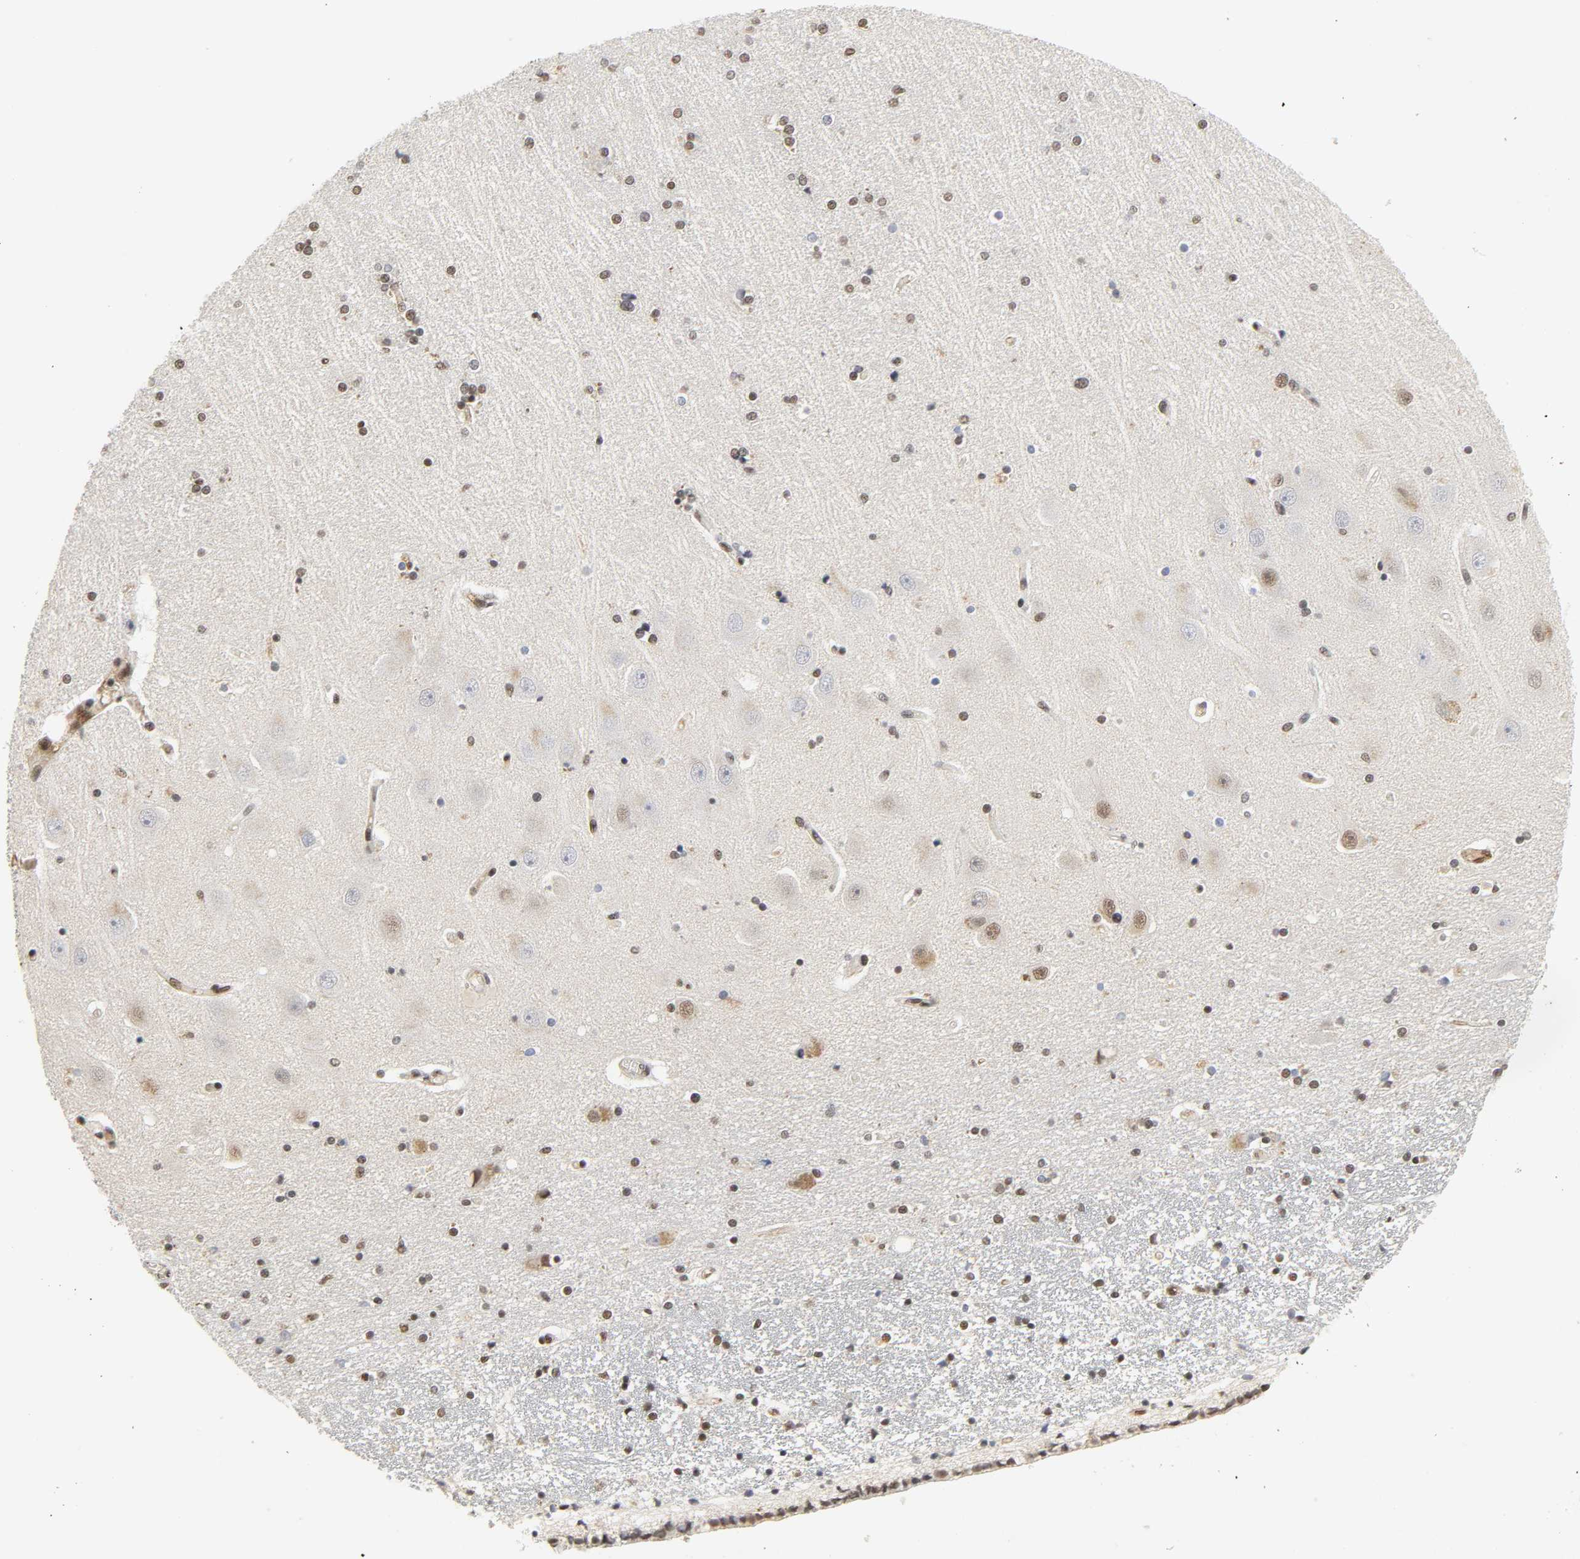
{"staining": {"intensity": "moderate", "quantity": "25%-75%", "location": "nuclear"}, "tissue": "hippocampus", "cell_type": "Glial cells", "image_type": "normal", "snomed": [{"axis": "morphology", "description": "Normal tissue, NOS"}, {"axis": "topography", "description": "Hippocampus"}], "caption": "The micrograph demonstrates staining of normal hippocampus, revealing moderate nuclear protein expression (brown color) within glial cells.", "gene": "NCOA6", "patient": {"sex": "female", "age": 54}}